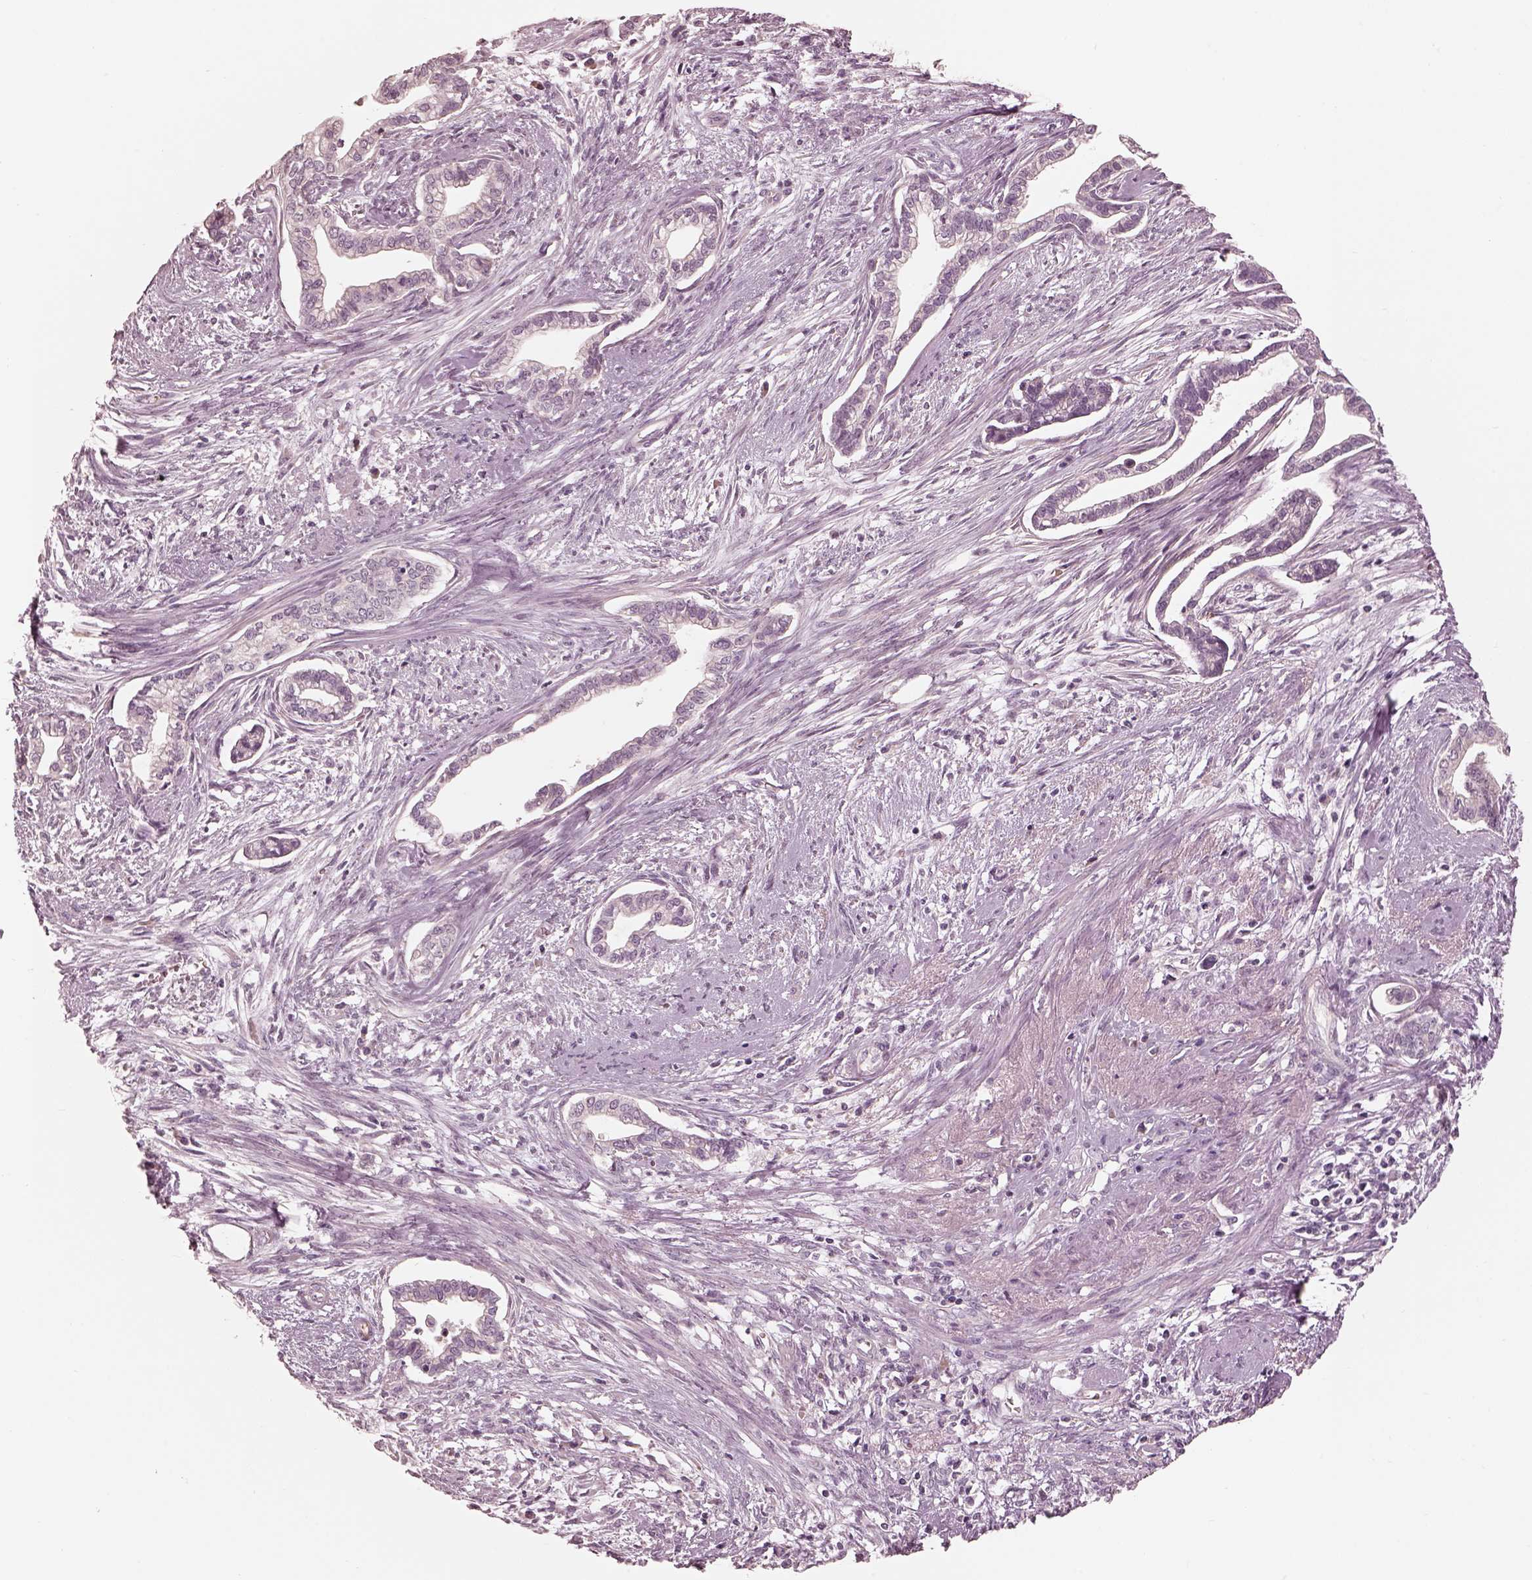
{"staining": {"intensity": "negative", "quantity": "none", "location": "none"}, "tissue": "cervical cancer", "cell_type": "Tumor cells", "image_type": "cancer", "snomed": [{"axis": "morphology", "description": "Adenocarcinoma, NOS"}, {"axis": "topography", "description": "Cervix"}], "caption": "The immunohistochemistry micrograph has no significant staining in tumor cells of cervical adenocarcinoma tissue.", "gene": "ANKLE1", "patient": {"sex": "female", "age": 62}}